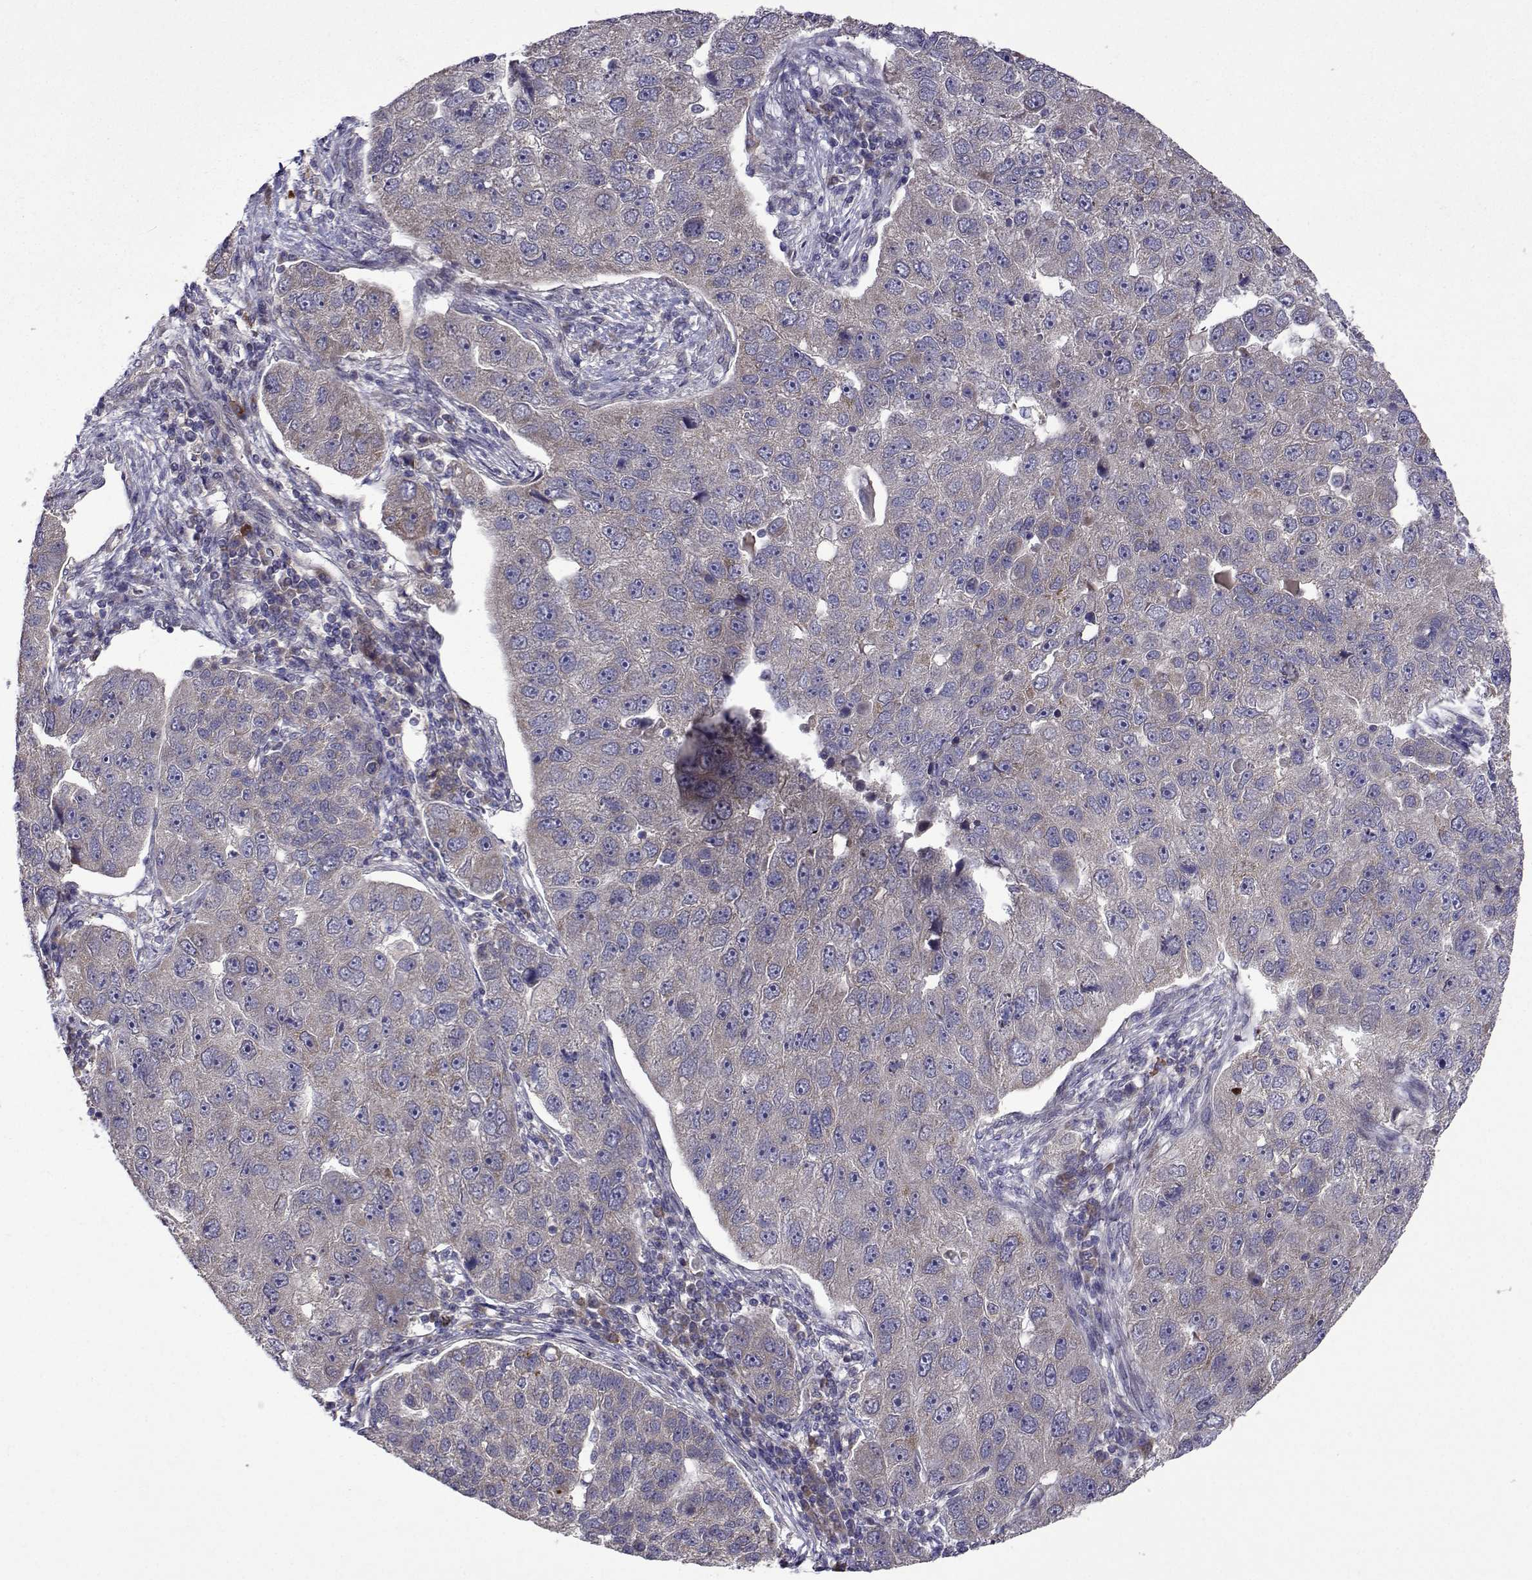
{"staining": {"intensity": "negative", "quantity": "none", "location": "none"}, "tissue": "pancreatic cancer", "cell_type": "Tumor cells", "image_type": "cancer", "snomed": [{"axis": "morphology", "description": "Adenocarcinoma, NOS"}, {"axis": "topography", "description": "Pancreas"}], "caption": "This is a micrograph of IHC staining of pancreatic cancer (adenocarcinoma), which shows no expression in tumor cells.", "gene": "TARBP2", "patient": {"sex": "female", "age": 61}}